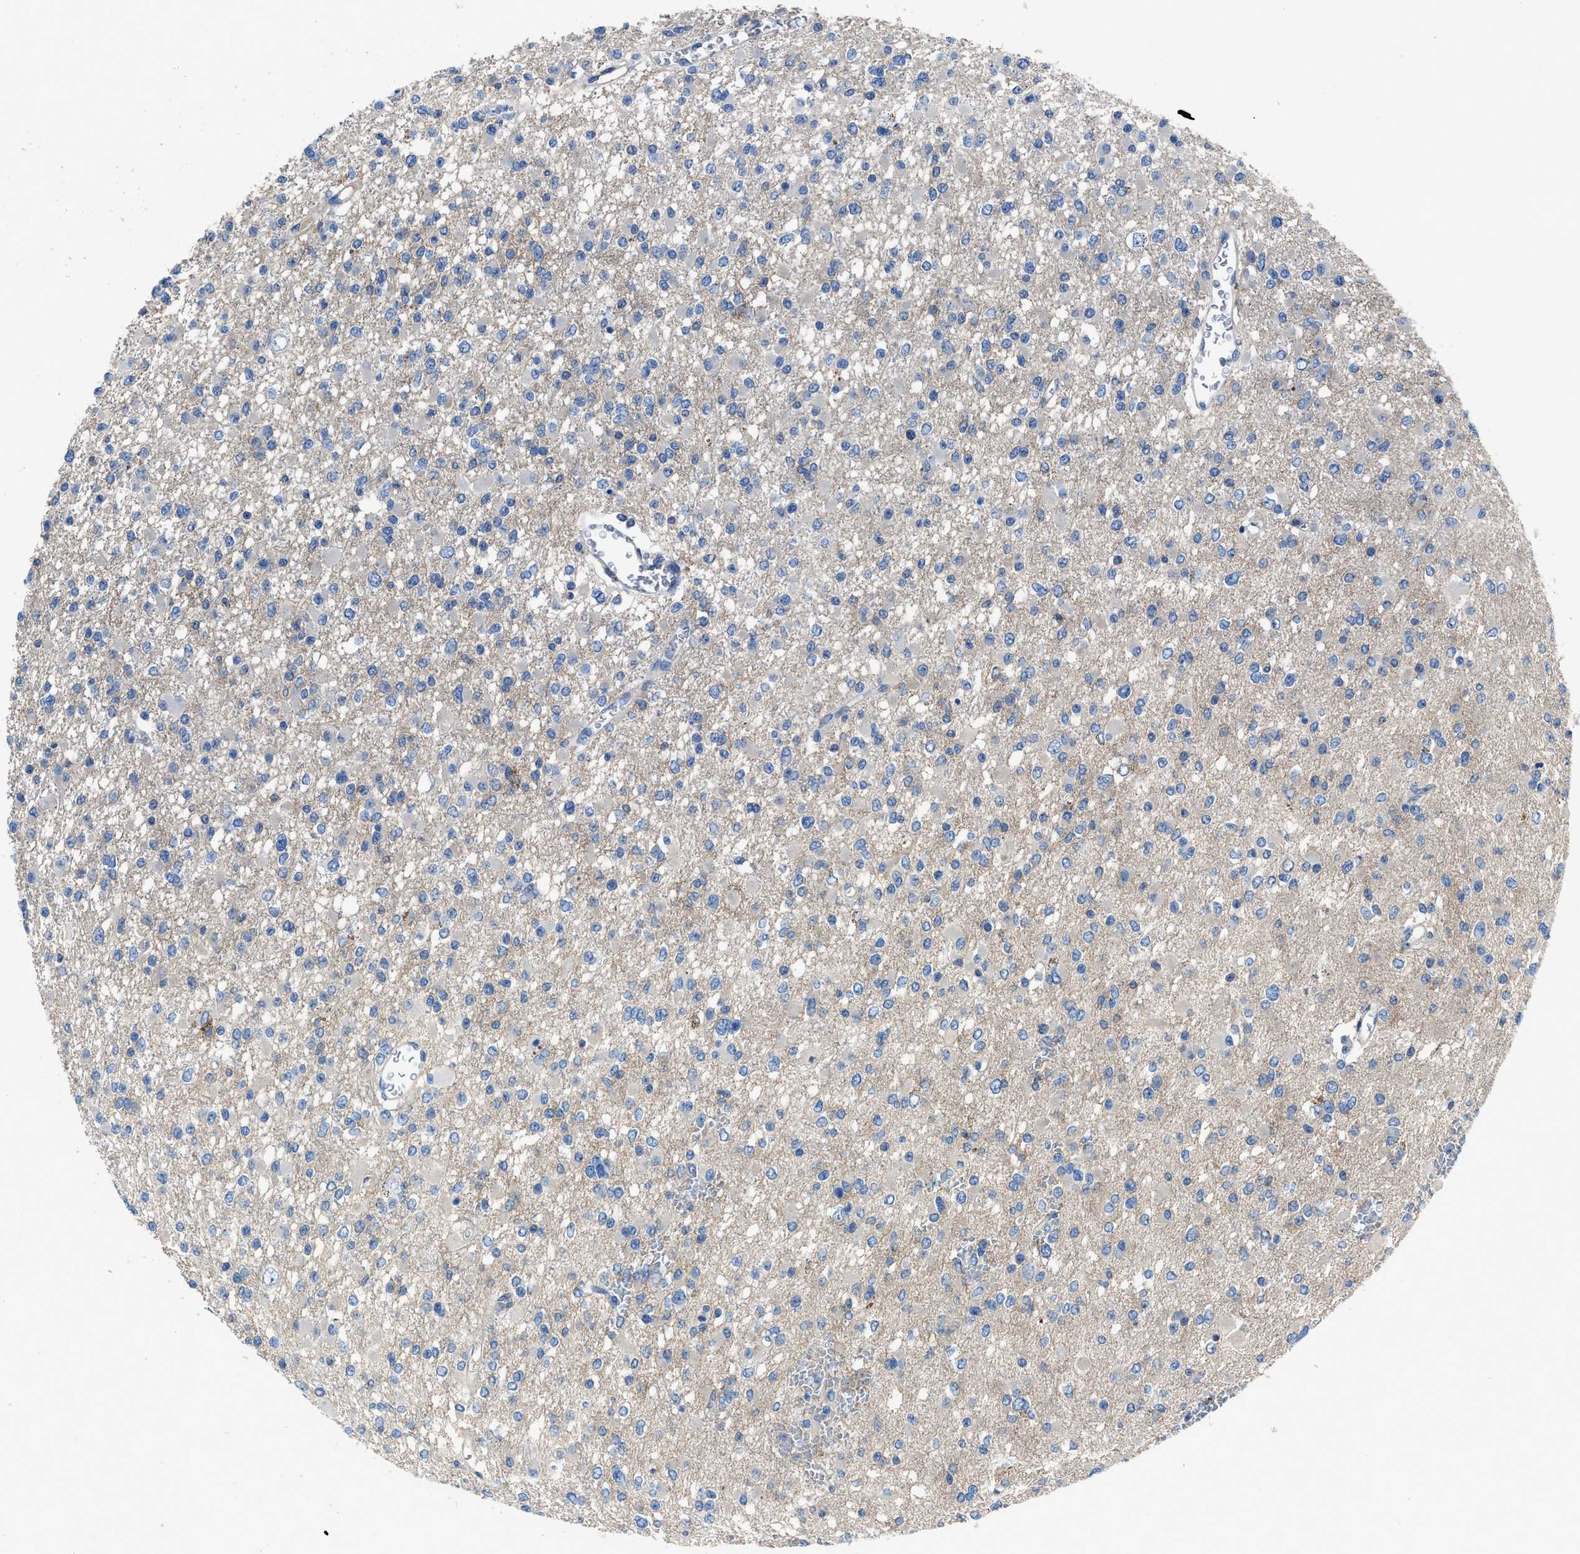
{"staining": {"intensity": "weak", "quantity": "25%-75%", "location": "cytoplasmic/membranous"}, "tissue": "glioma", "cell_type": "Tumor cells", "image_type": "cancer", "snomed": [{"axis": "morphology", "description": "Glioma, malignant, Low grade"}, {"axis": "topography", "description": "Brain"}], "caption": "Approximately 25%-75% of tumor cells in glioma reveal weak cytoplasmic/membranous protein expression as visualized by brown immunohistochemical staining.", "gene": "PTGFRN", "patient": {"sex": "female", "age": 22}}